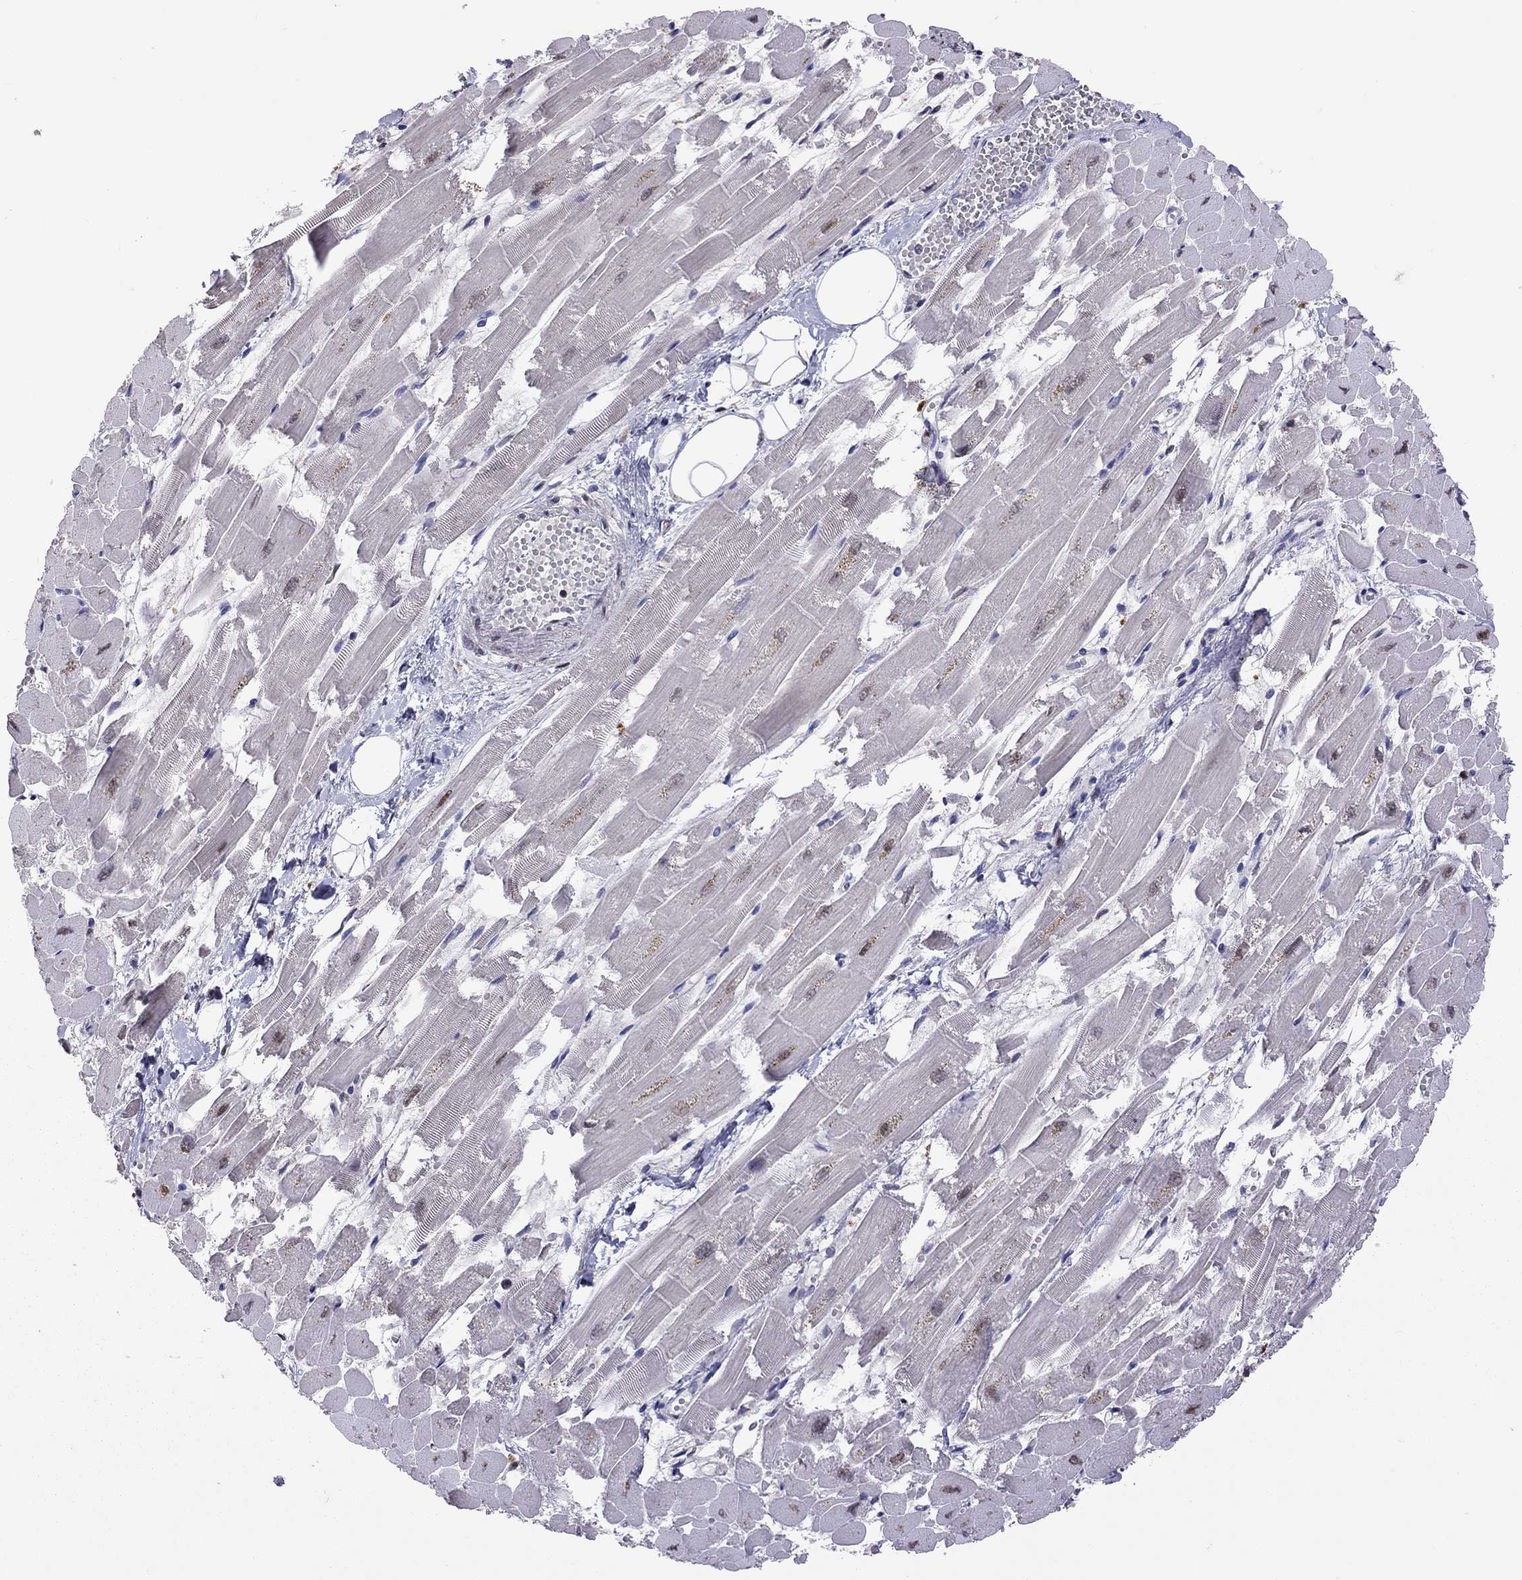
{"staining": {"intensity": "weak", "quantity": "<25%", "location": "nuclear"}, "tissue": "heart muscle", "cell_type": "Cardiomyocytes", "image_type": "normal", "snomed": [{"axis": "morphology", "description": "Normal tissue, NOS"}, {"axis": "topography", "description": "Heart"}], "caption": "This is a photomicrograph of immunohistochemistry staining of benign heart muscle, which shows no positivity in cardiomyocytes.", "gene": "SERPINA3", "patient": {"sex": "female", "age": 52}}